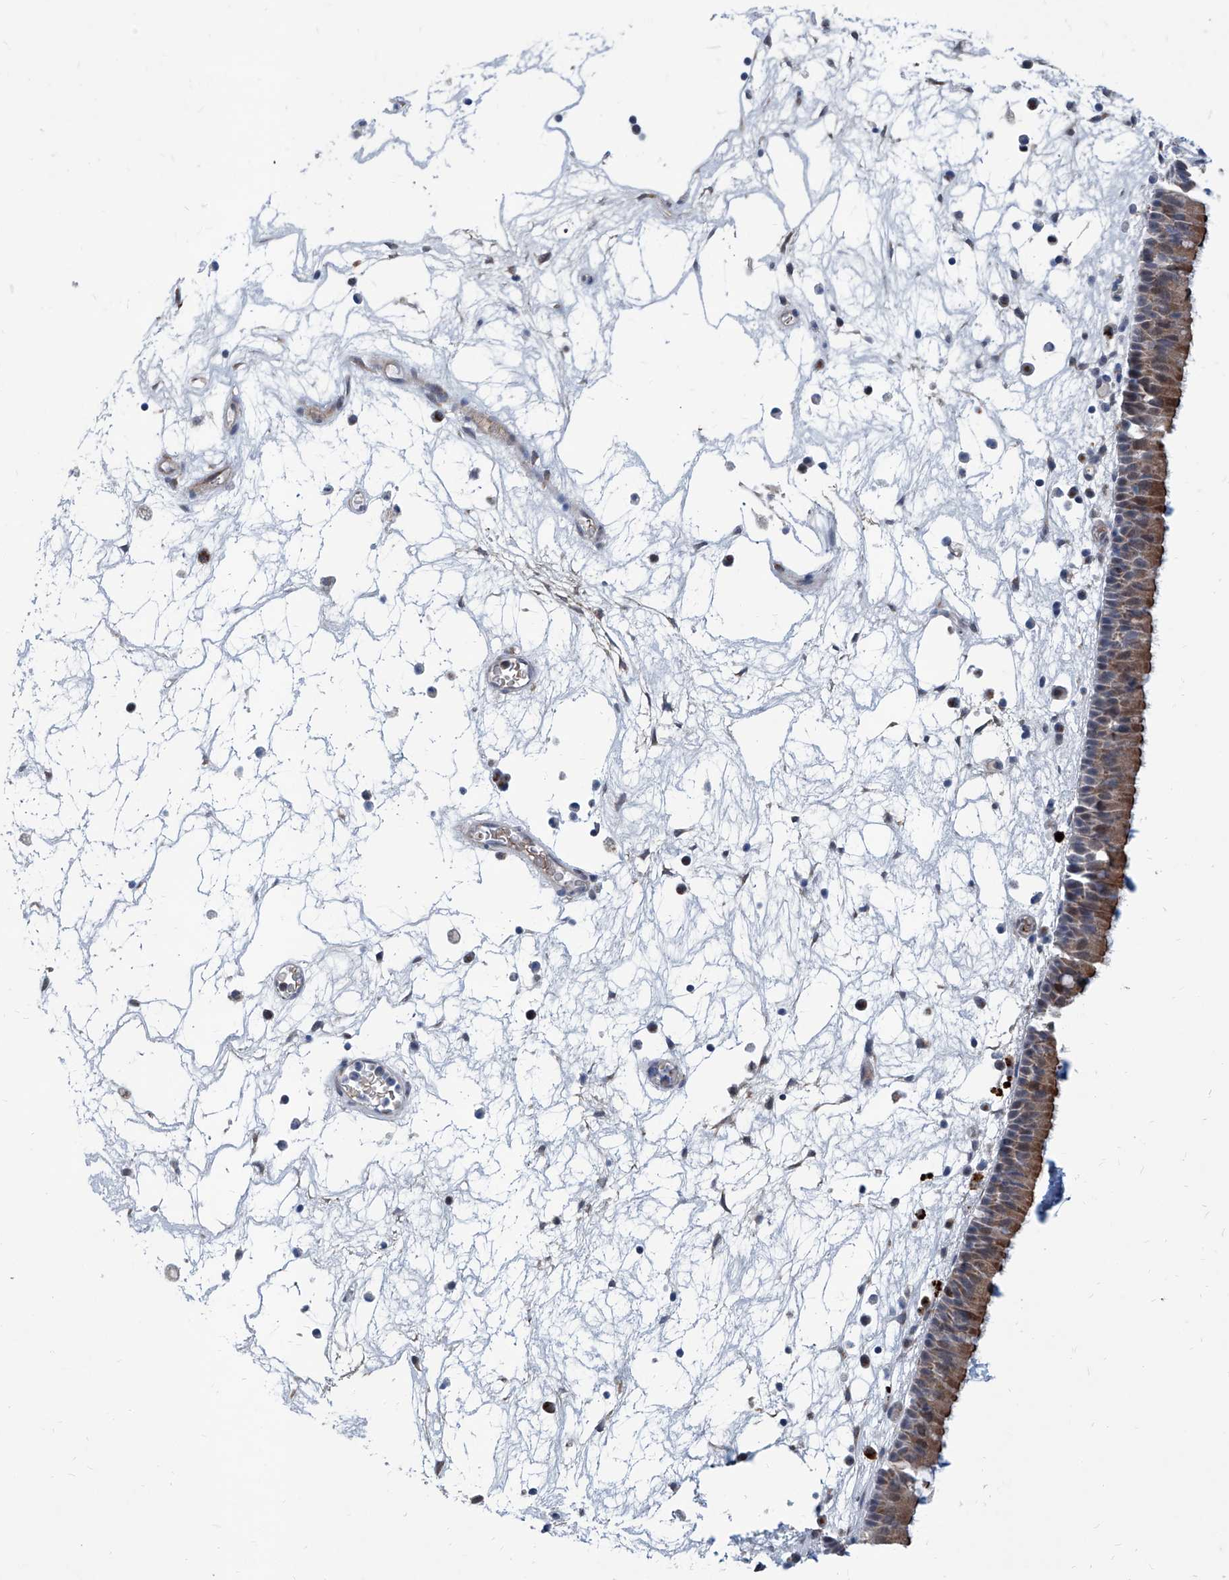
{"staining": {"intensity": "strong", "quantity": ">75%", "location": "cytoplasmic/membranous"}, "tissue": "nasopharynx", "cell_type": "Respiratory epithelial cells", "image_type": "normal", "snomed": [{"axis": "morphology", "description": "Normal tissue, NOS"}, {"axis": "morphology", "description": "Inflammation, NOS"}, {"axis": "morphology", "description": "Malignant melanoma, Metastatic site"}, {"axis": "topography", "description": "Nasopharynx"}], "caption": "The photomicrograph demonstrates staining of benign nasopharynx, revealing strong cytoplasmic/membranous protein staining (brown color) within respiratory epithelial cells. Ihc stains the protein of interest in brown and the nuclei are stained blue.", "gene": "USP48", "patient": {"sex": "male", "age": 70}}